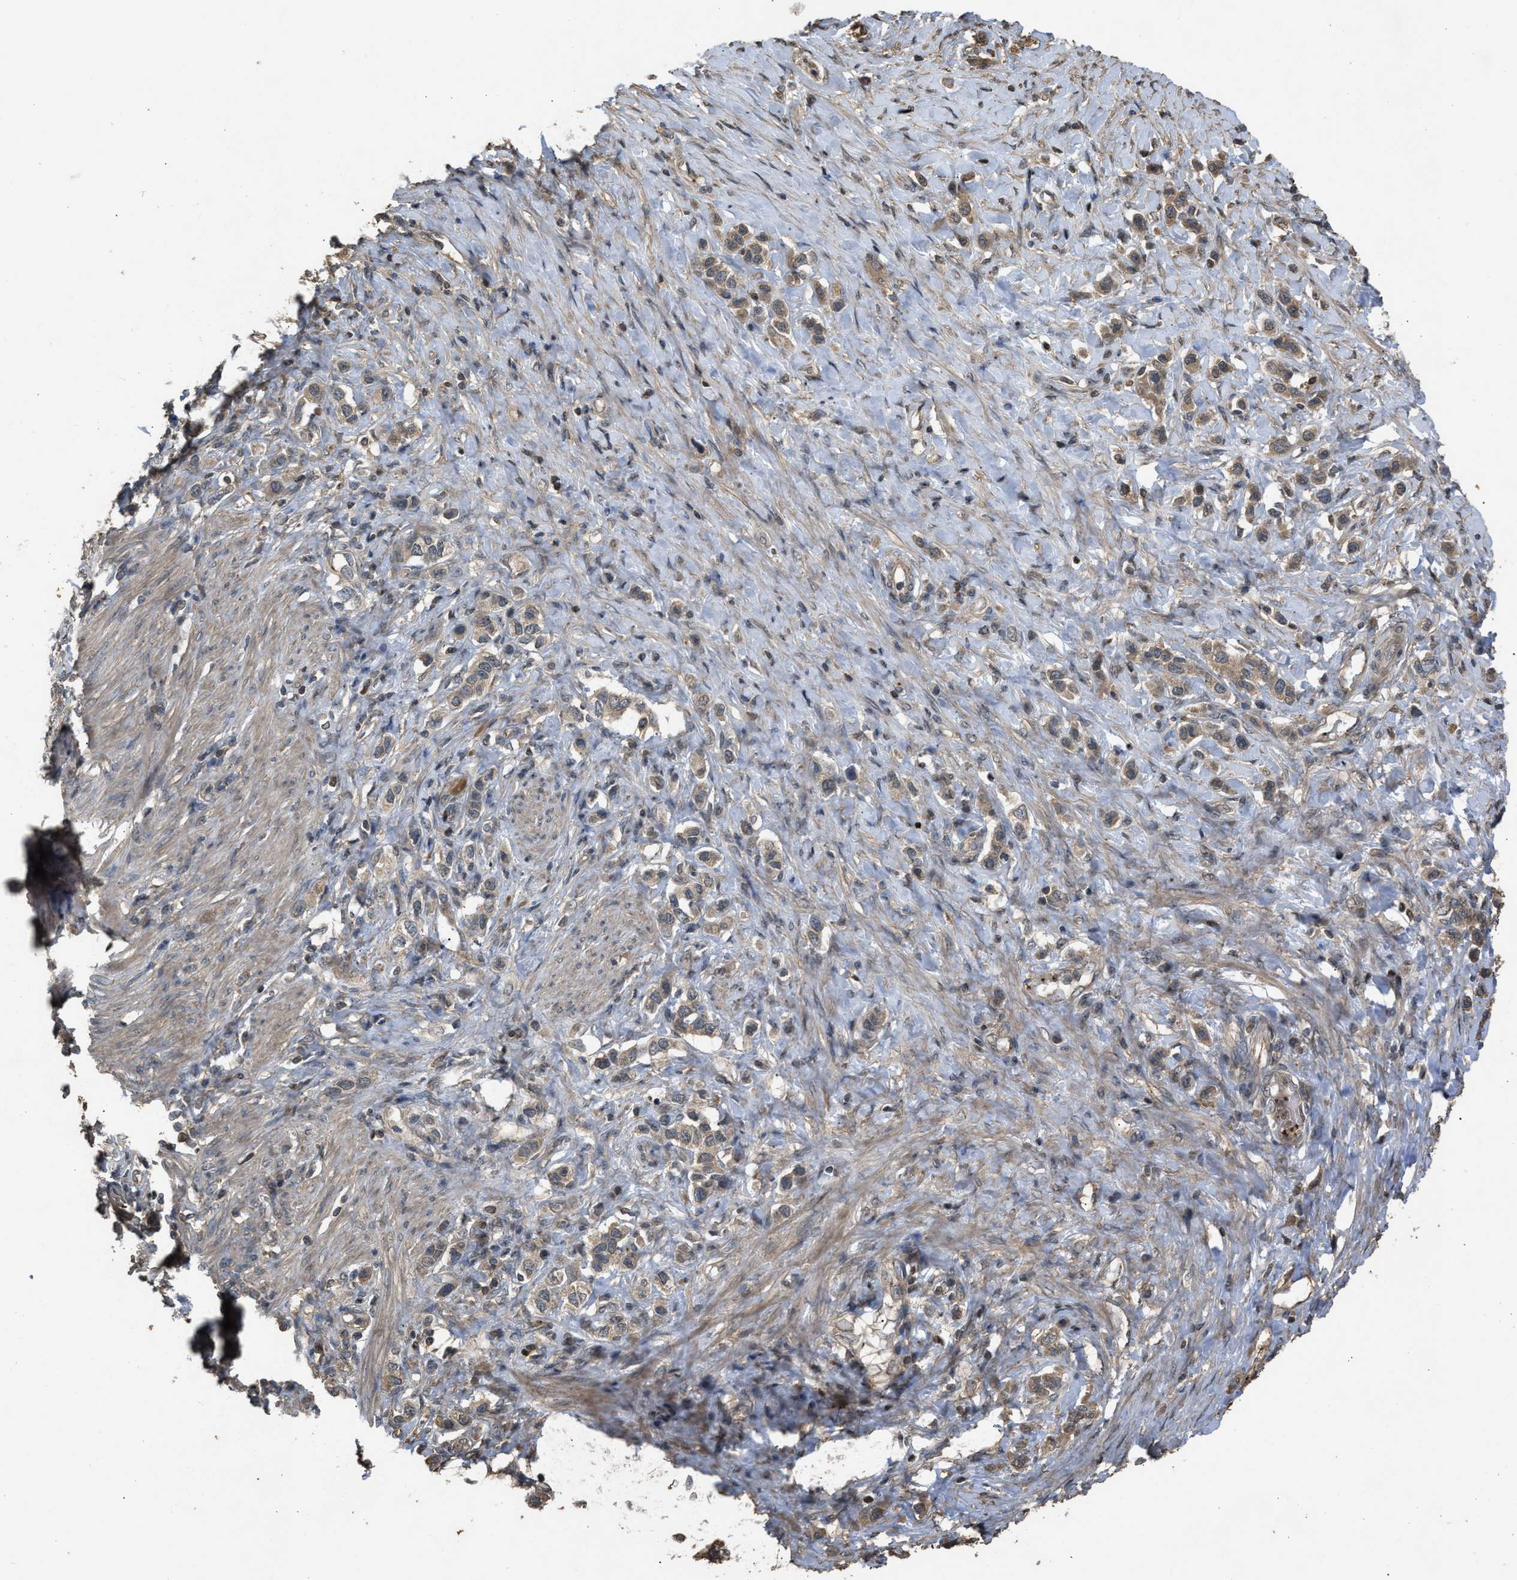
{"staining": {"intensity": "weak", "quantity": ">75%", "location": "cytoplasmic/membranous"}, "tissue": "stomach cancer", "cell_type": "Tumor cells", "image_type": "cancer", "snomed": [{"axis": "morphology", "description": "Adenocarcinoma, NOS"}, {"axis": "topography", "description": "Stomach"}], "caption": "Brown immunohistochemical staining in human adenocarcinoma (stomach) shows weak cytoplasmic/membranous expression in about >75% of tumor cells.", "gene": "ARHGDIA", "patient": {"sex": "female", "age": 65}}